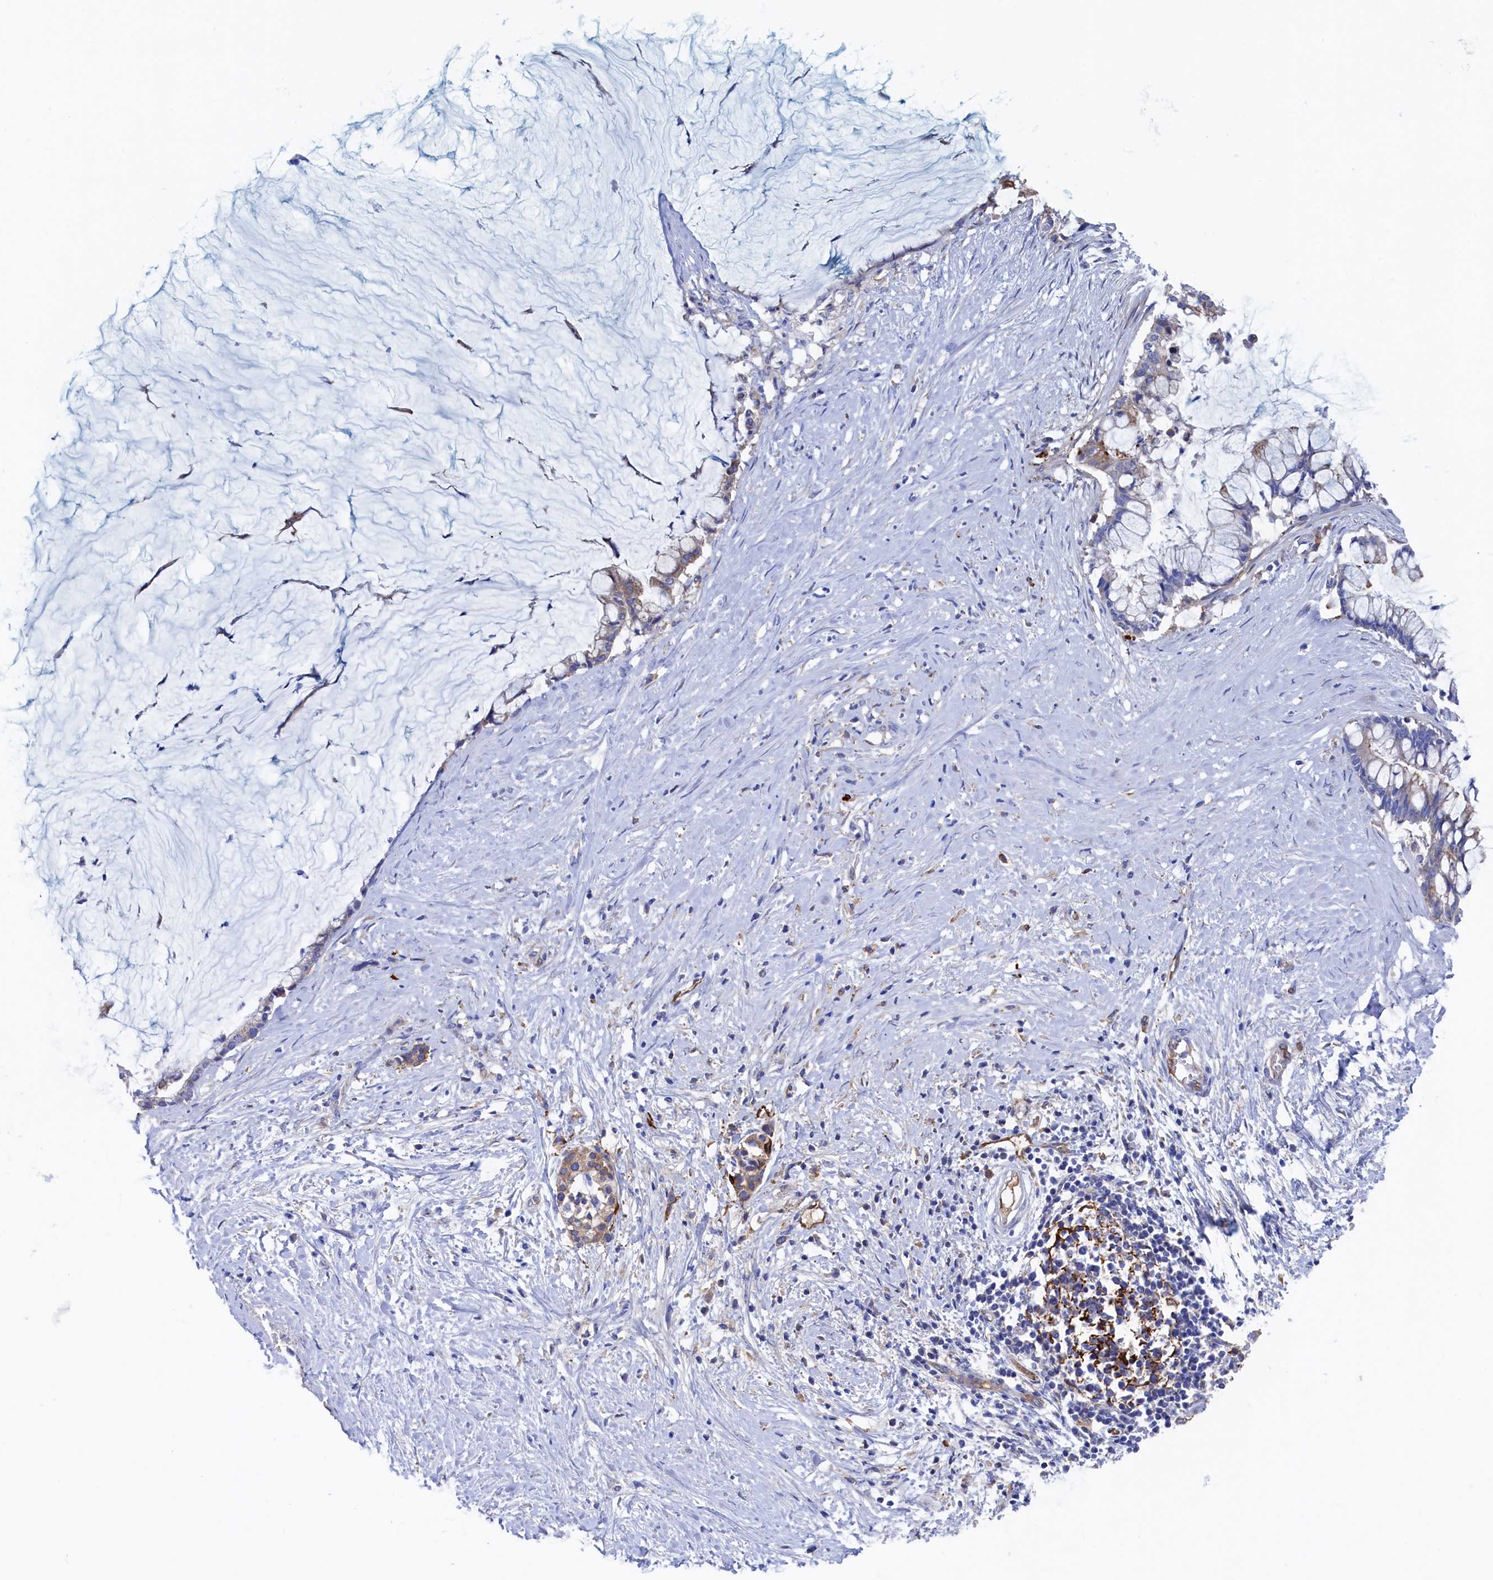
{"staining": {"intensity": "weak", "quantity": "<25%", "location": "cytoplasmic/membranous"}, "tissue": "pancreatic cancer", "cell_type": "Tumor cells", "image_type": "cancer", "snomed": [{"axis": "morphology", "description": "Adenocarcinoma, NOS"}, {"axis": "topography", "description": "Pancreas"}], "caption": "DAB immunohistochemical staining of pancreatic adenocarcinoma reveals no significant expression in tumor cells.", "gene": "C12orf73", "patient": {"sex": "male", "age": 41}}